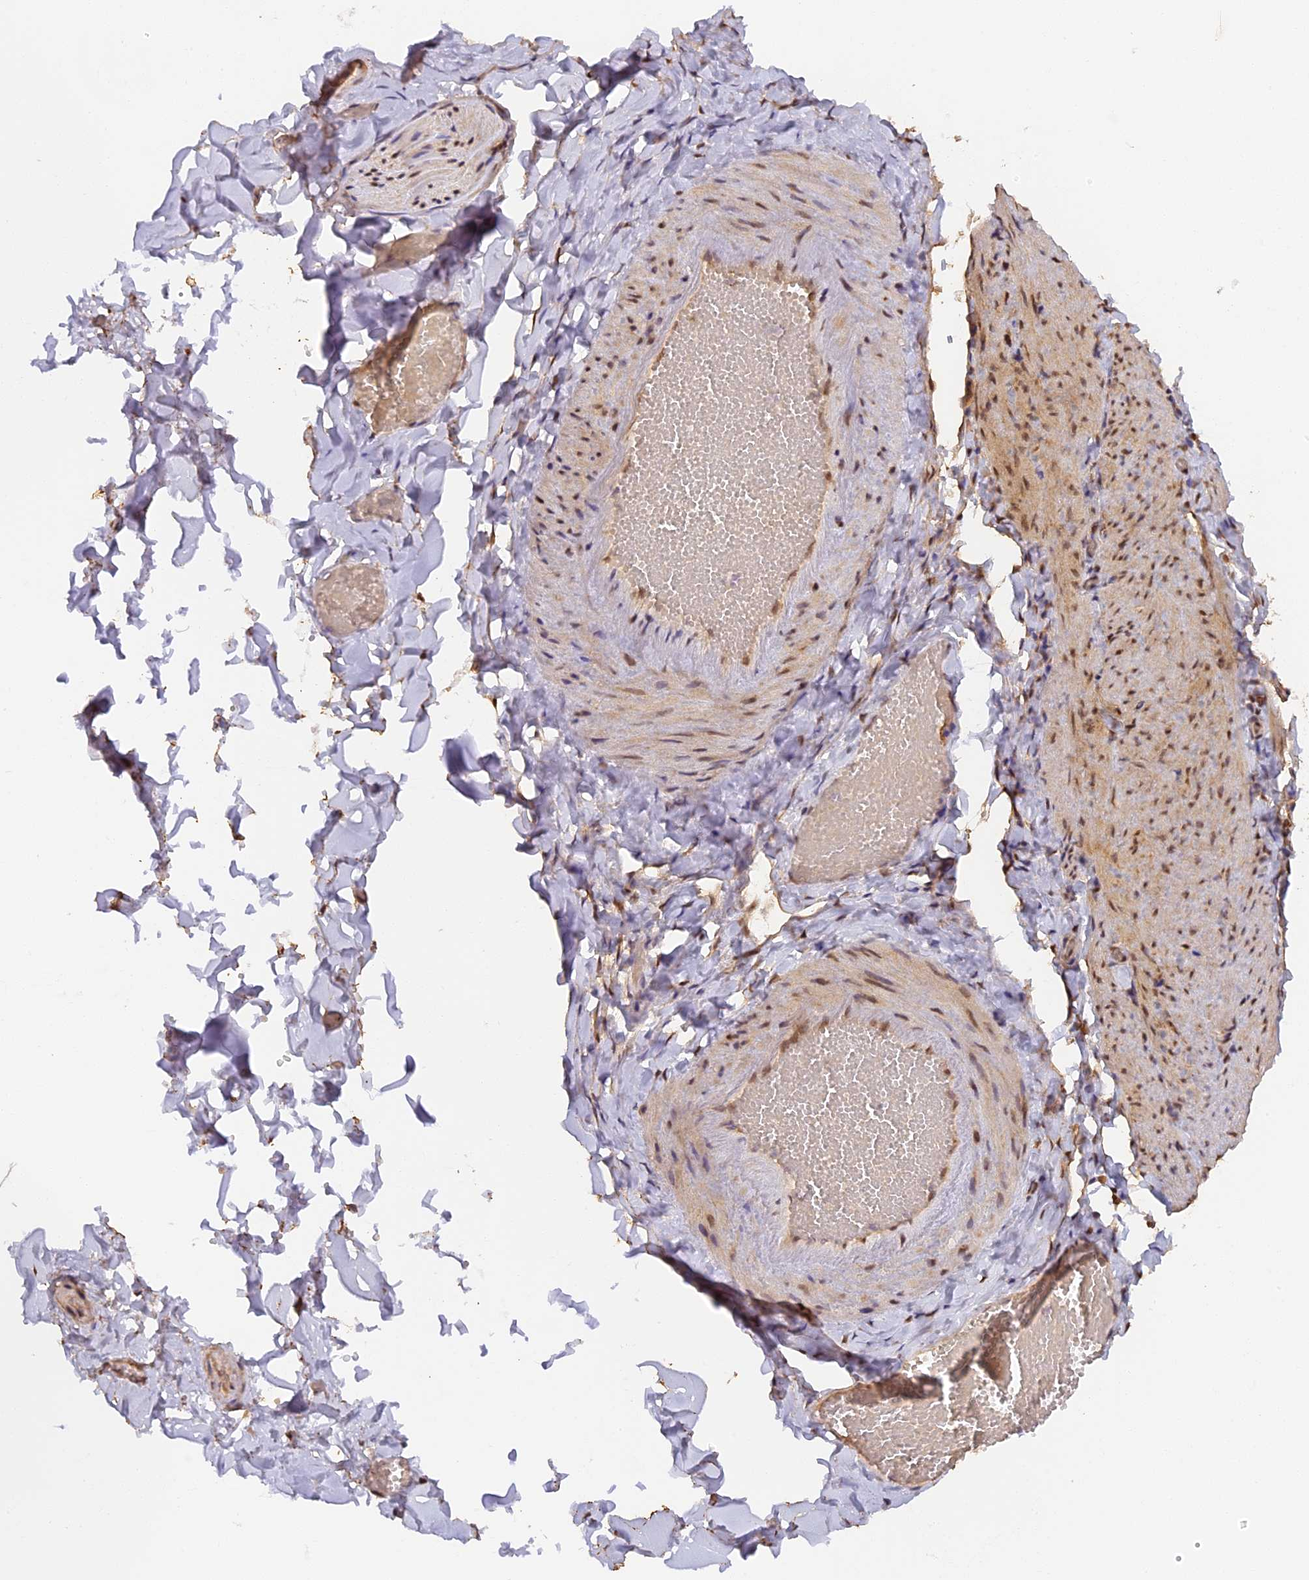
{"staining": {"intensity": "moderate", "quantity": "25%-75%", "location": "cytoplasmic/membranous"}, "tissue": "adipose tissue", "cell_type": "Adipocytes", "image_type": "normal", "snomed": [{"axis": "morphology", "description": "Normal tissue, NOS"}, {"axis": "topography", "description": "Gallbladder"}, {"axis": "topography", "description": "Peripheral nerve tissue"}], "caption": "Moderate cytoplasmic/membranous expression for a protein is present in approximately 25%-75% of adipocytes of normal adipose tissue using immunohistochemistry.", "gene": "MYBL2", "patient": {"sex": "male", "age": 38}}